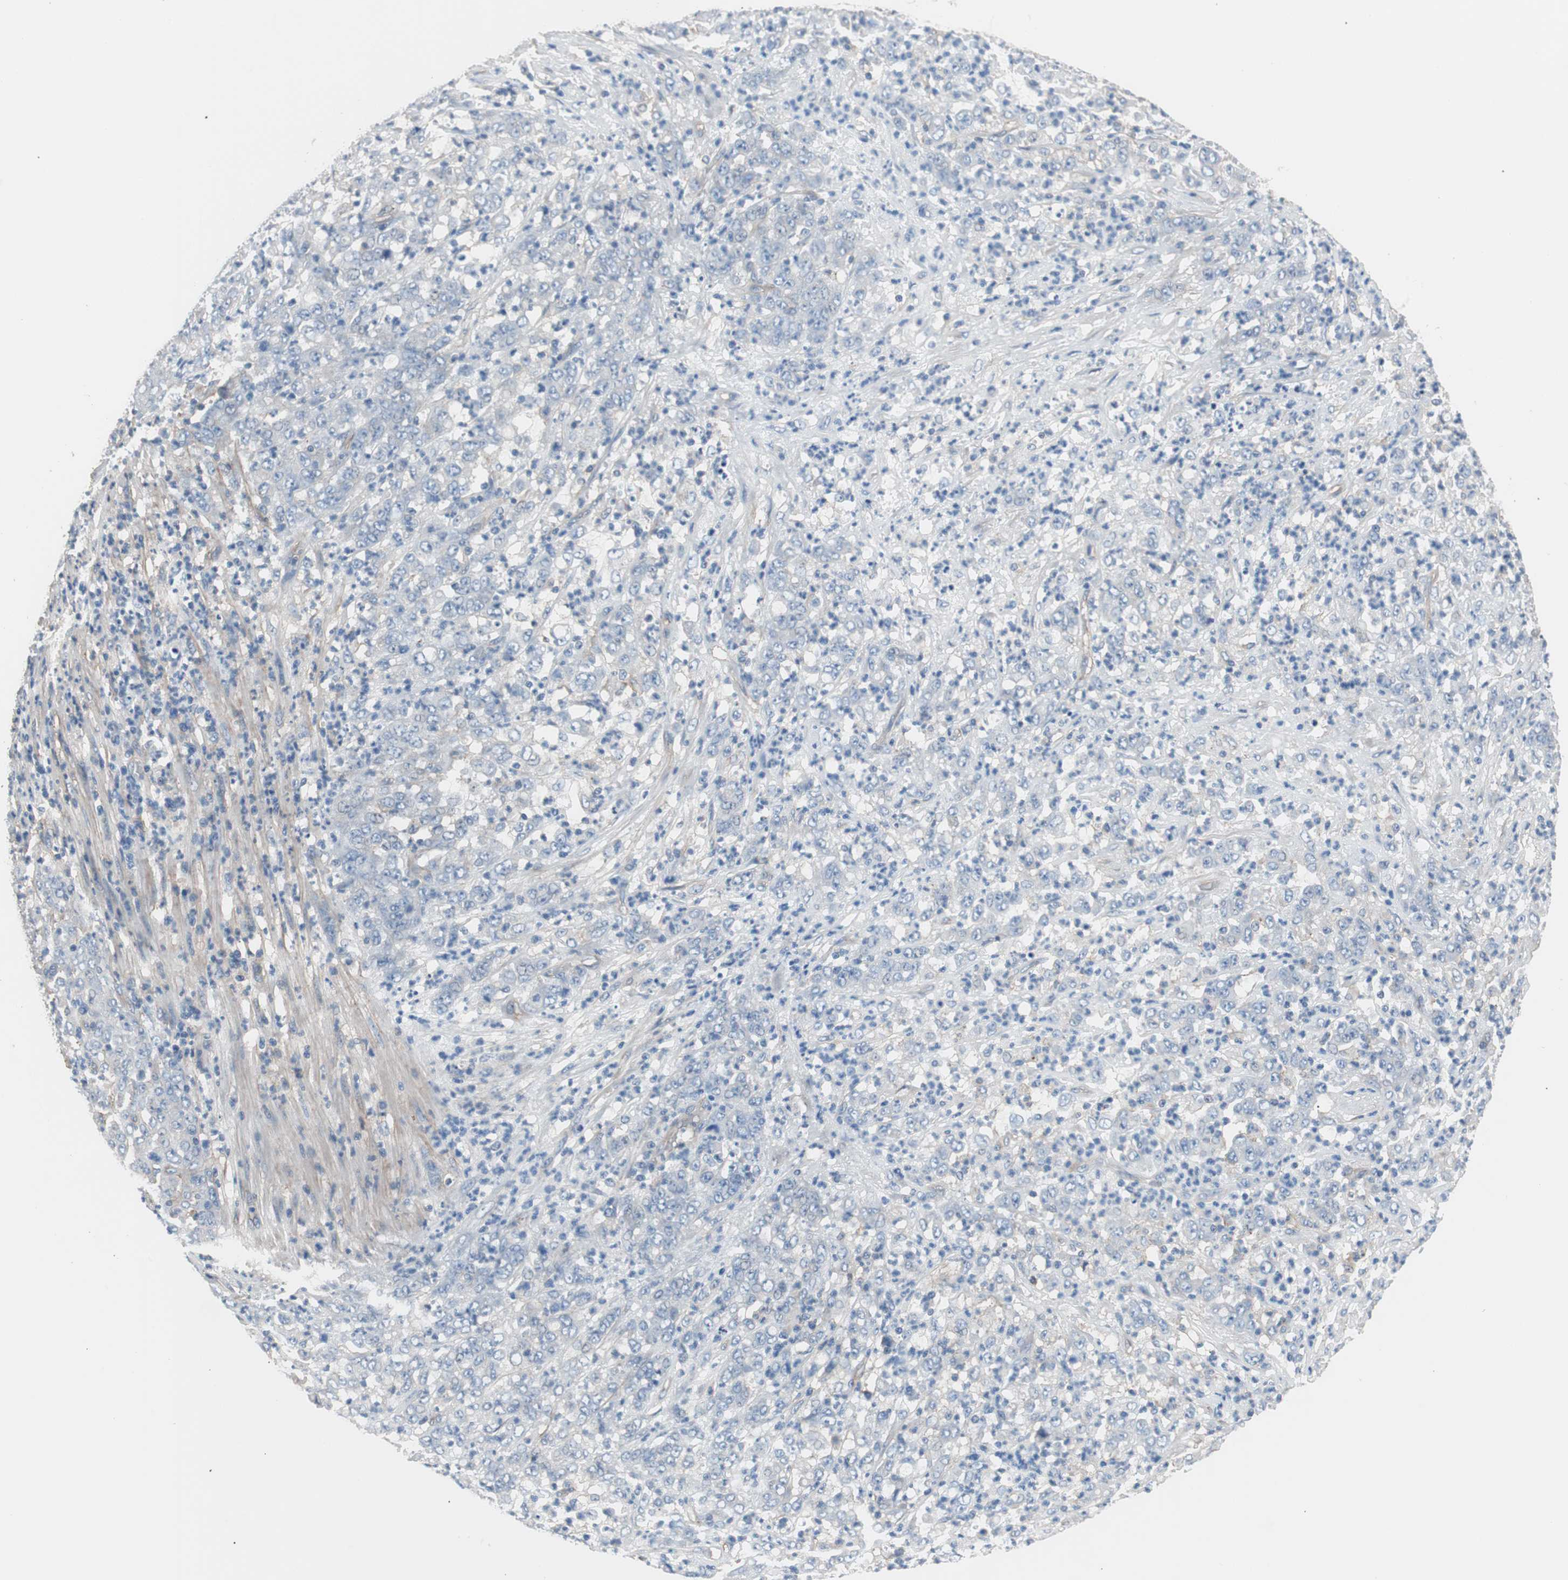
{"staining": {"intensity": "negative", "quantity": "none", "location": "none"}, "tissue": "stomach cancer", "cell_type": "Tumor cells", "image_type": "cancer", "snomed": [{"axis": "morphology", "description": "Adenocarcinoma, NOS"}, {"axis": "topography", "description": "Stomach, lower"}], "caption": "Tumor cells show no significant expression in stomach cancer (adenocarcinoma).", "gene": "CD81", "patient": {"sex": "female", "age": 71}}